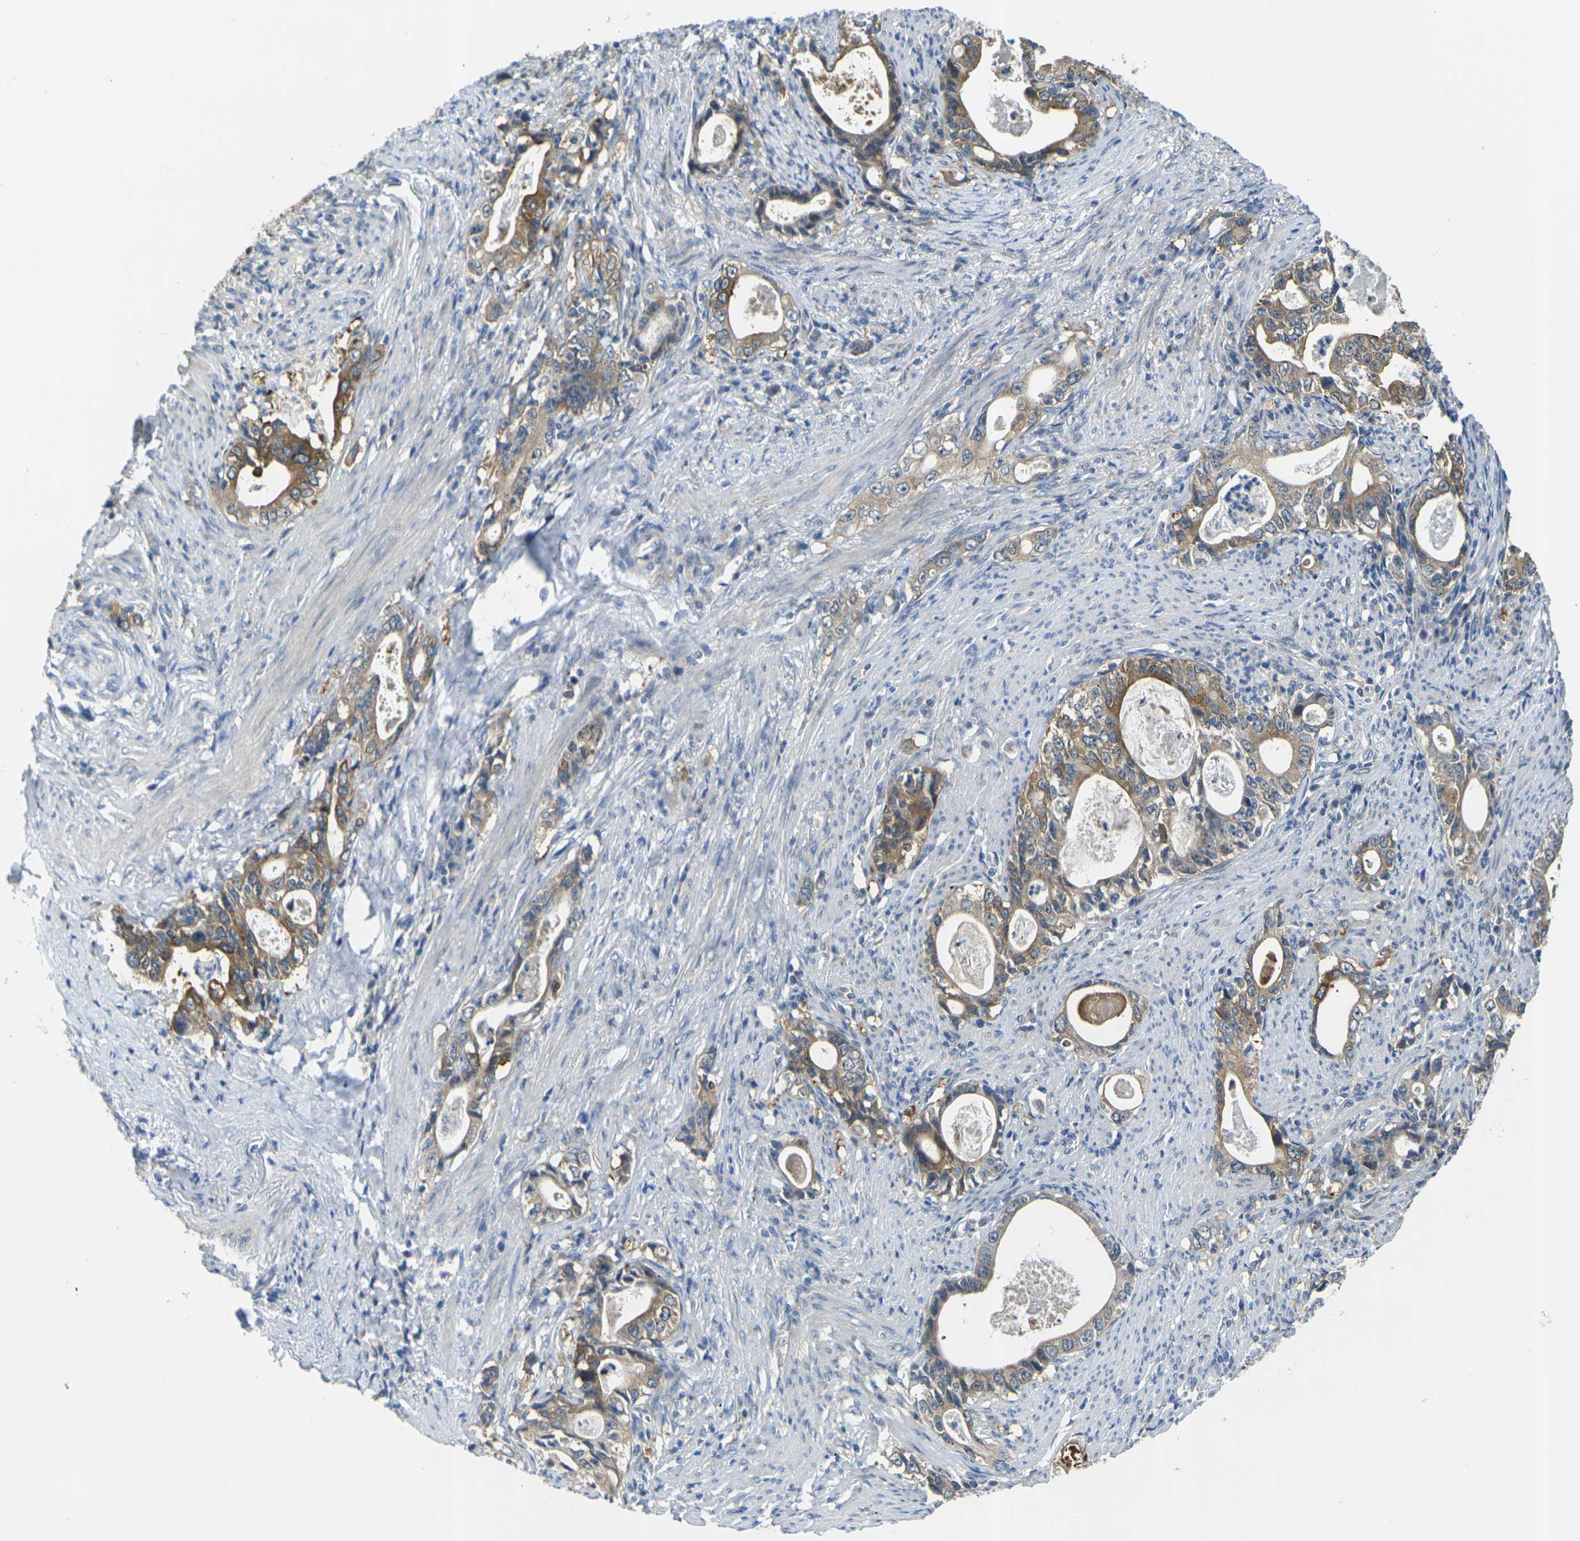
{"staining": {"intensity": "moderate", "quantity": ">75%", "location": "cytoplasmic/membranous"}, "tissue": "stomach cancer", "cell_type": "Tumor cells", "image_type": "cancer", "snomed": [{"axis": "morphology", "description": "Adenocarcinoma, NOS"}, {"axis": "topography", "description": "Stomach, lower"}], "caption": "Adenocarcinoma (stomach) tissue shows moderate cytoplasmic/membranous staining in about >75% of tumor cells (DAB (3,3'-diaminobenzidine) IHC, brown staining for protein, blue staining for nuclei).", "gene": "GNA12", "patient": {"sex": "female", "age": 72}}